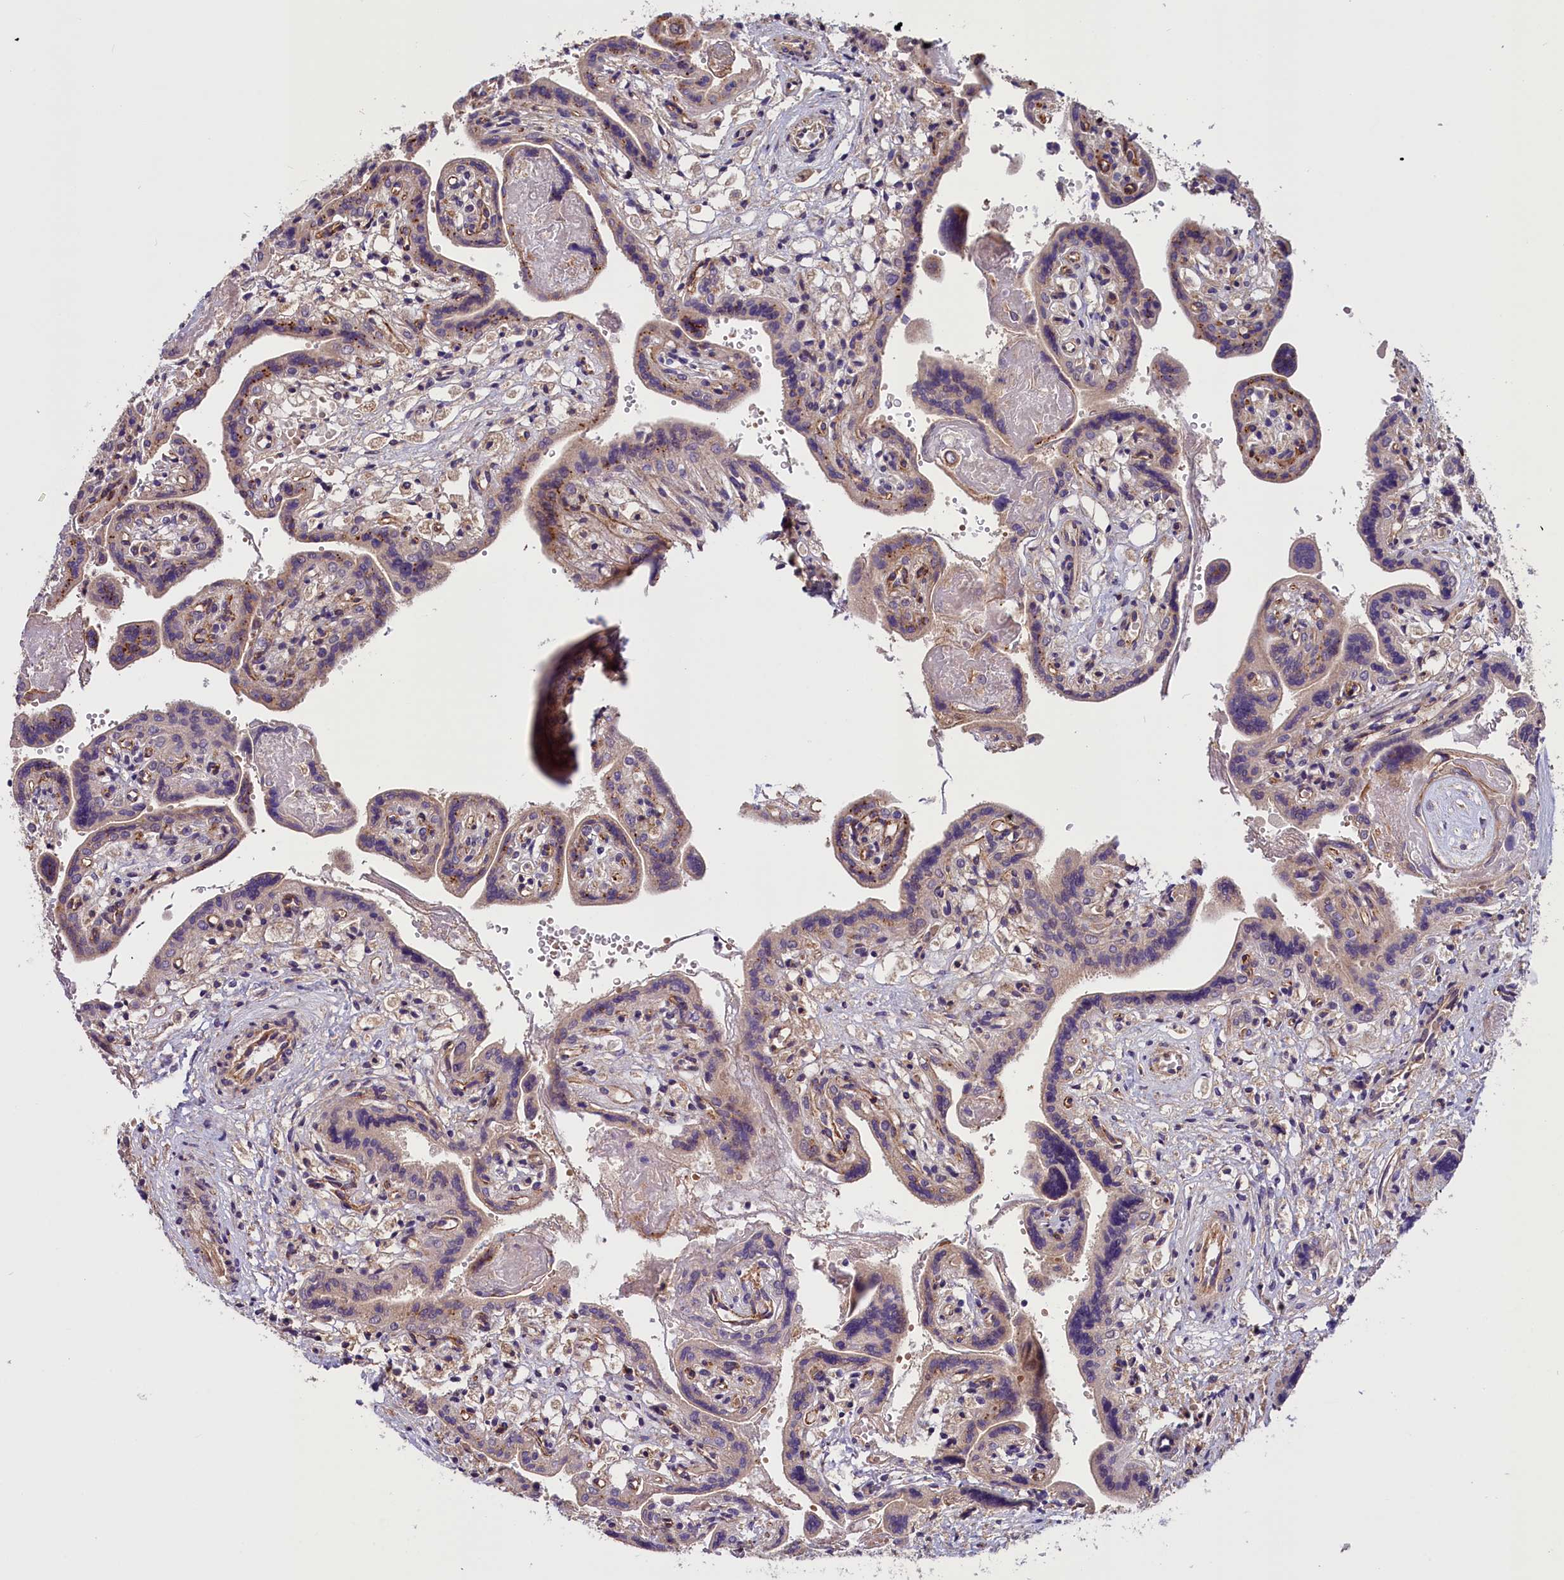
{"staining": {"intensity": "moderate", "quantity": ">75%", "location": "cytoplasmic/membranous"}, "tissue": "placenta", "cell_type": "Trophoblastic cells", "image_type": "normal", "snomed": [{"axis": "morphology", "description": "Normal tissue, NOS"}, {"axis": "topography", "description": "Placenta"}], "caption": "Placenta was stained to show a protein in brown. There is medium levels of moderate cytoplasmic/membranous expression in about >75% of trophoblastic cells.", "gene": "FRY", "patient": {"sex": "female", "age": 37}}